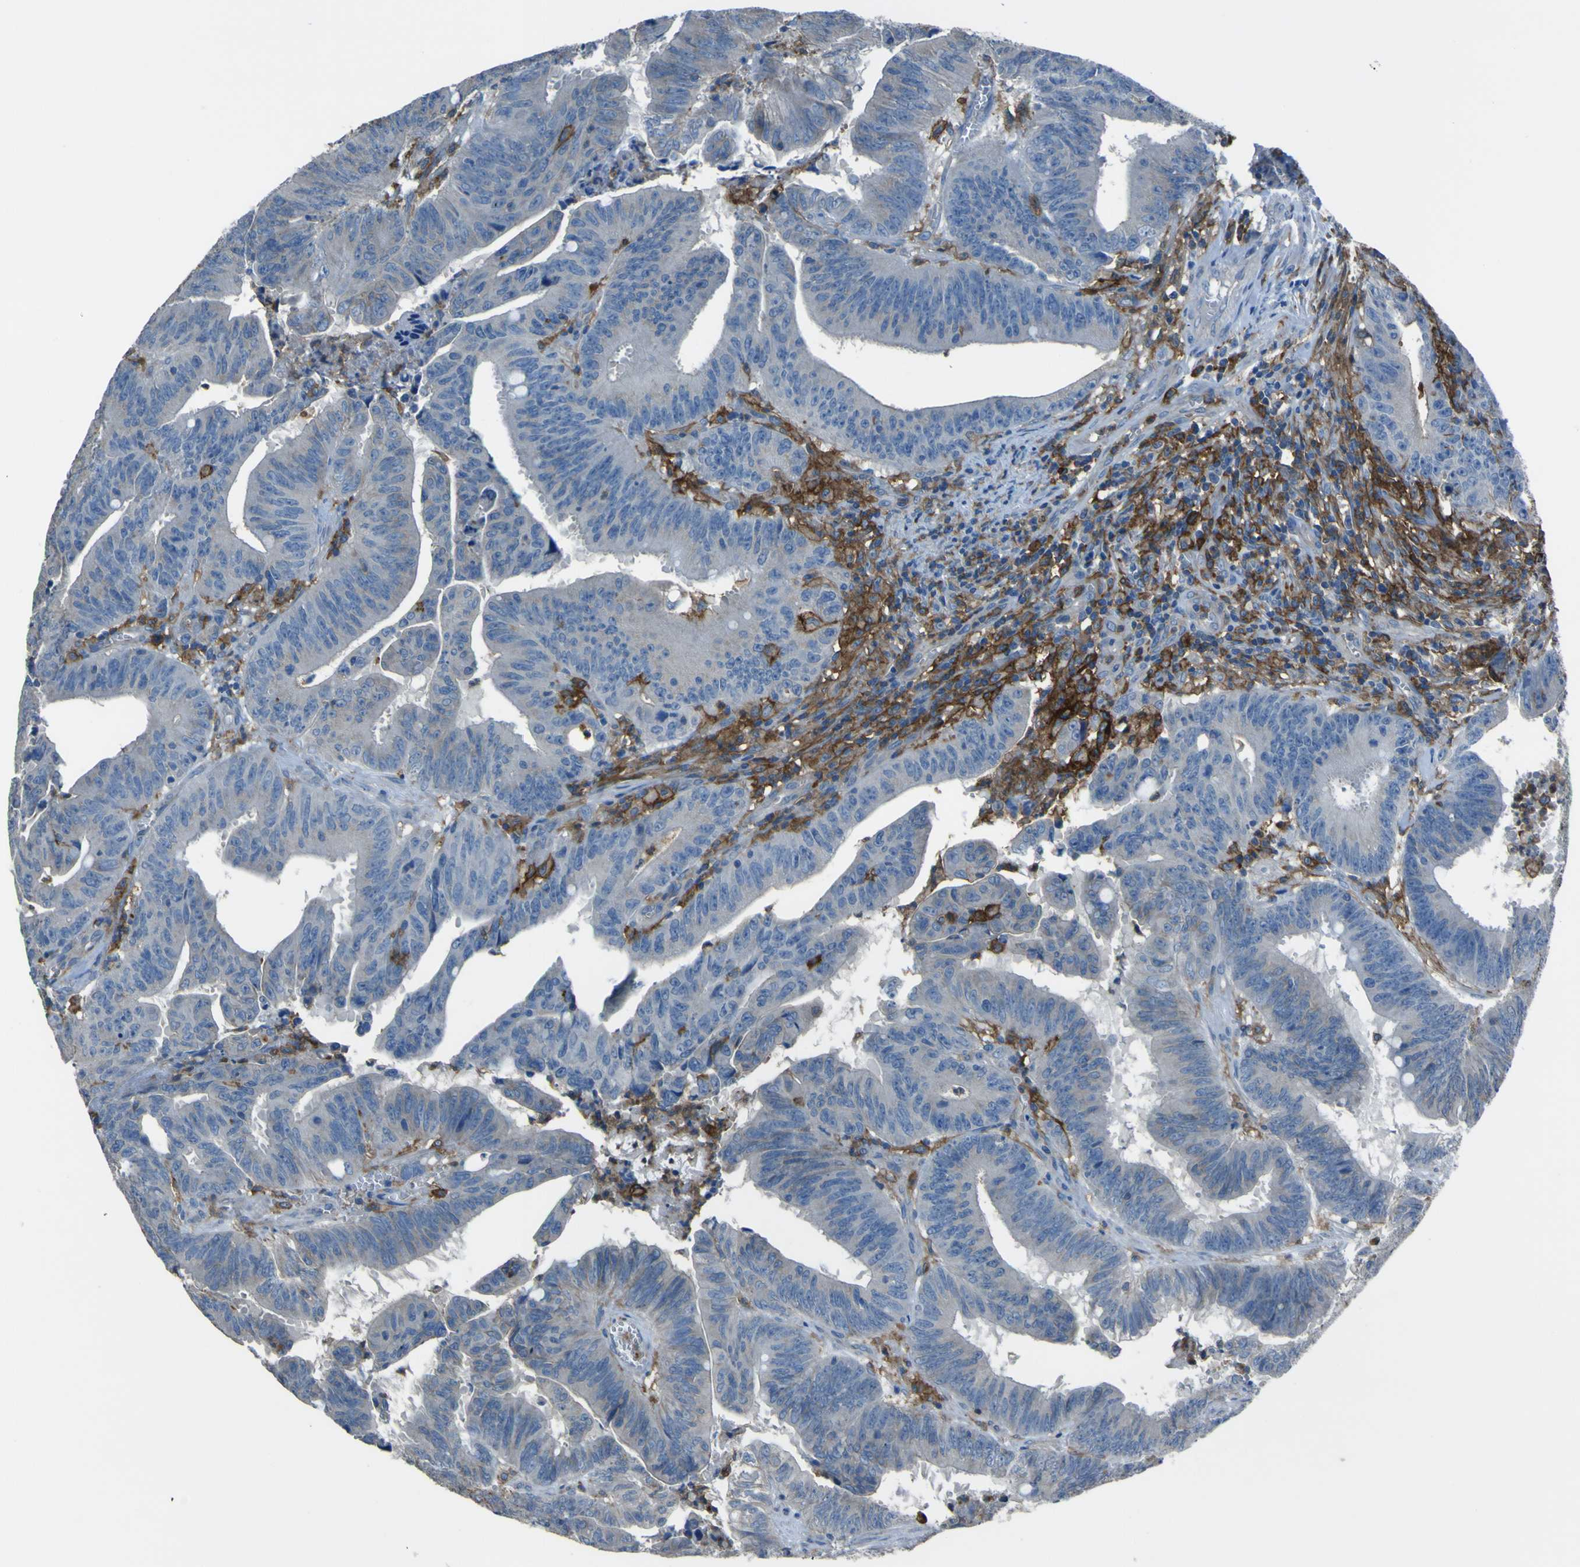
{"staining": {"intensity": "negative", "quantity": "none", "location": "none"}, "tissue": "colorectal cancer", "cell_type": "Tumor cells", "image_type": "cancer", "snomed": [{"axis": "morphology", "description": "Adenocarcinoma, NOS"}, {"axis": "topography", "description": "Colon"}], "caption": "A high-resolution photomicrograph shows immunohistochemistry (IHC) staining of colorectal cancer, which exhibits no significant staining in tumor cells.", "gene": "LAIR1", "patient": {"sex": "male", "age": 45}}